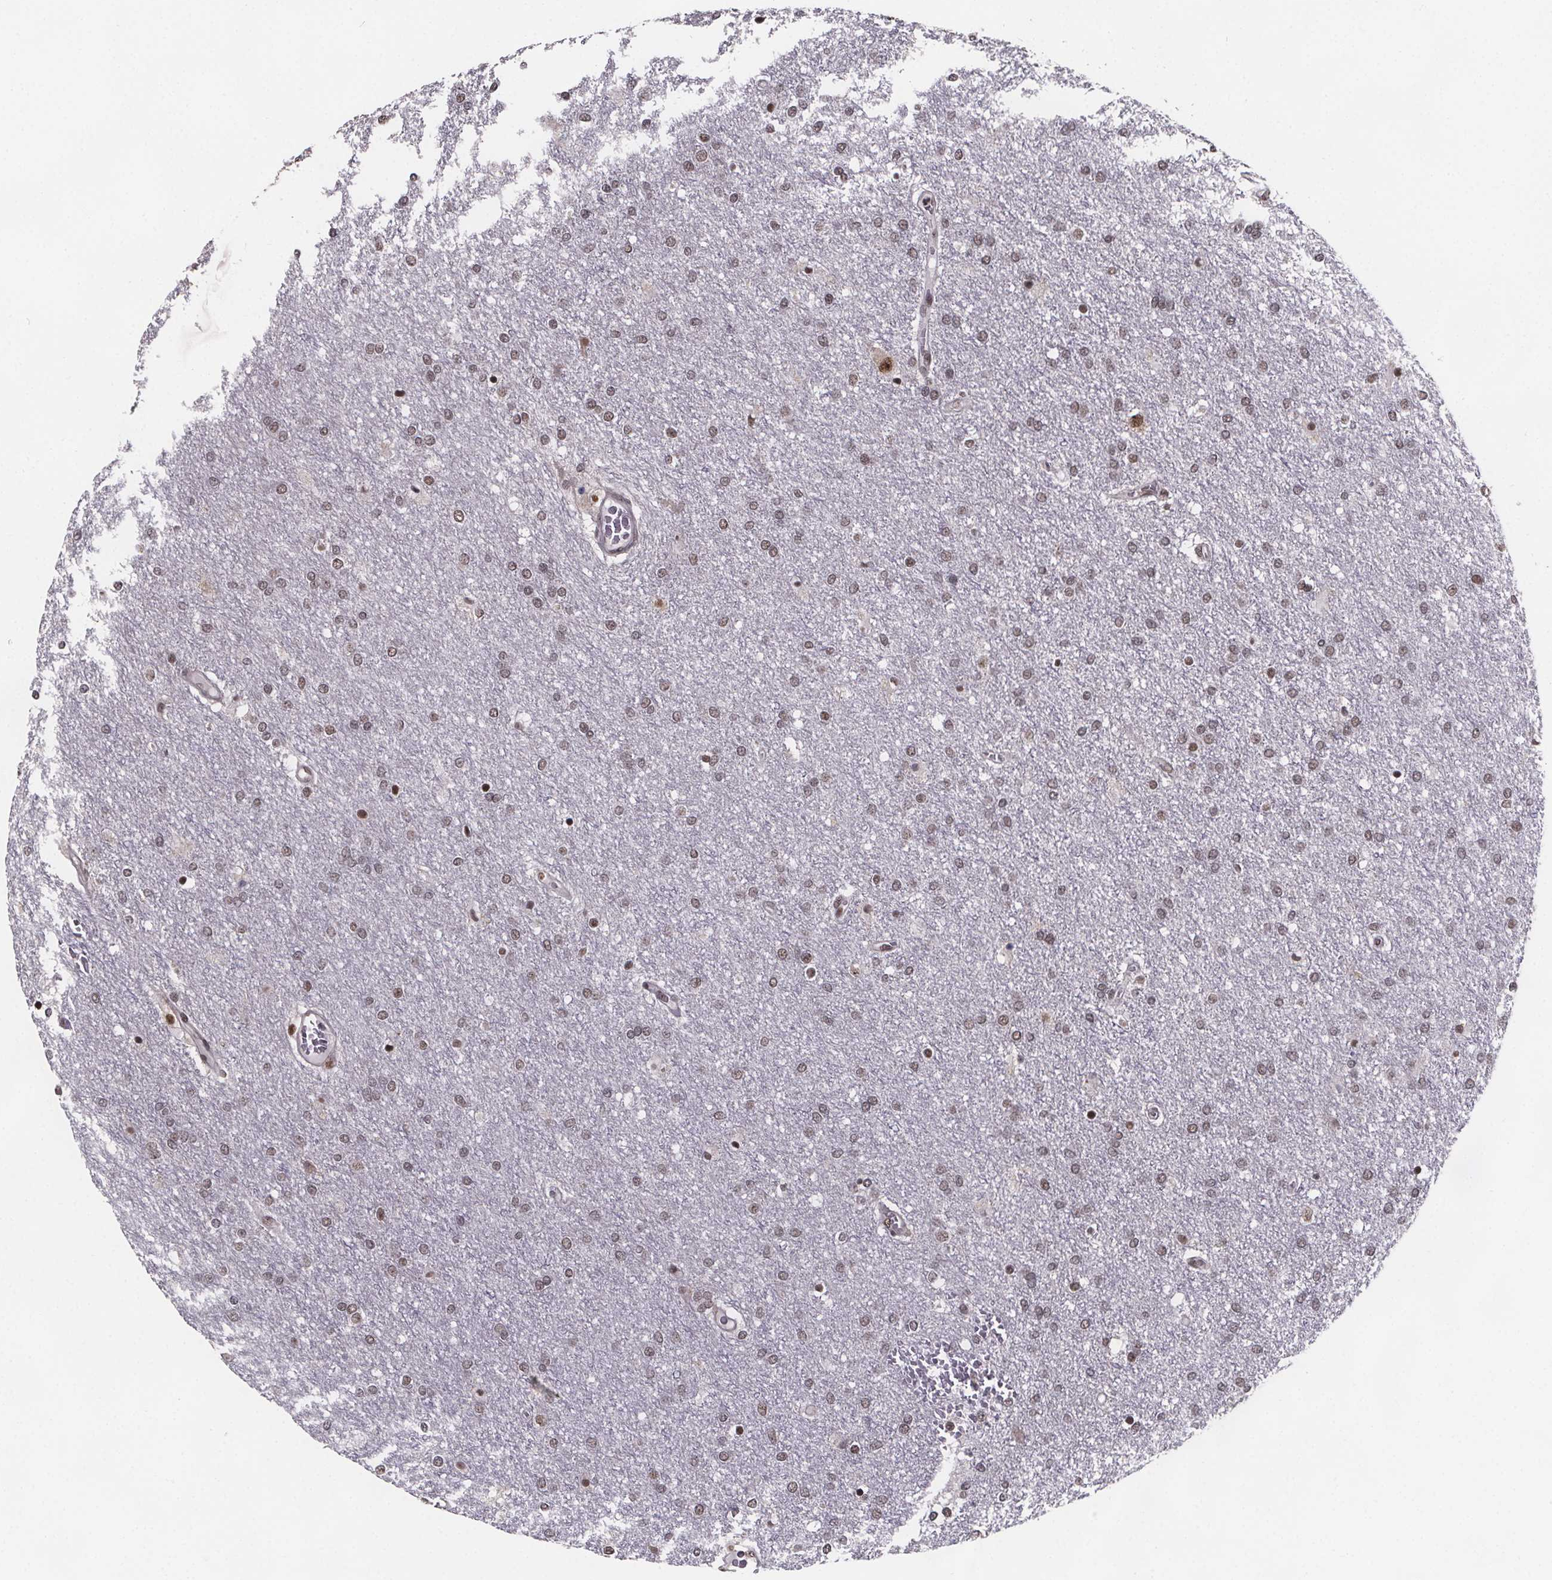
{"staining": {"intensity": "weak", "quantity": ">75%", "location": "nuclear"}, "tissue": "glioma", "cell_type": "Tumor cells", "image_type": "cancer", "snomed": [{"axis": "morphology", "description": "Glioma, malignant, High grade"}, {"axis": "topography", "description": "Brain"}], "caption": "A high-resolution micrograph shows immunohistochemistry (IHC) staining of malignant glioma (high-grade), which displays weak nuclear staining in about >75% of tumor cells.", "gene": "U2SURP", "patient": {"sex": "female", "age": 61}}